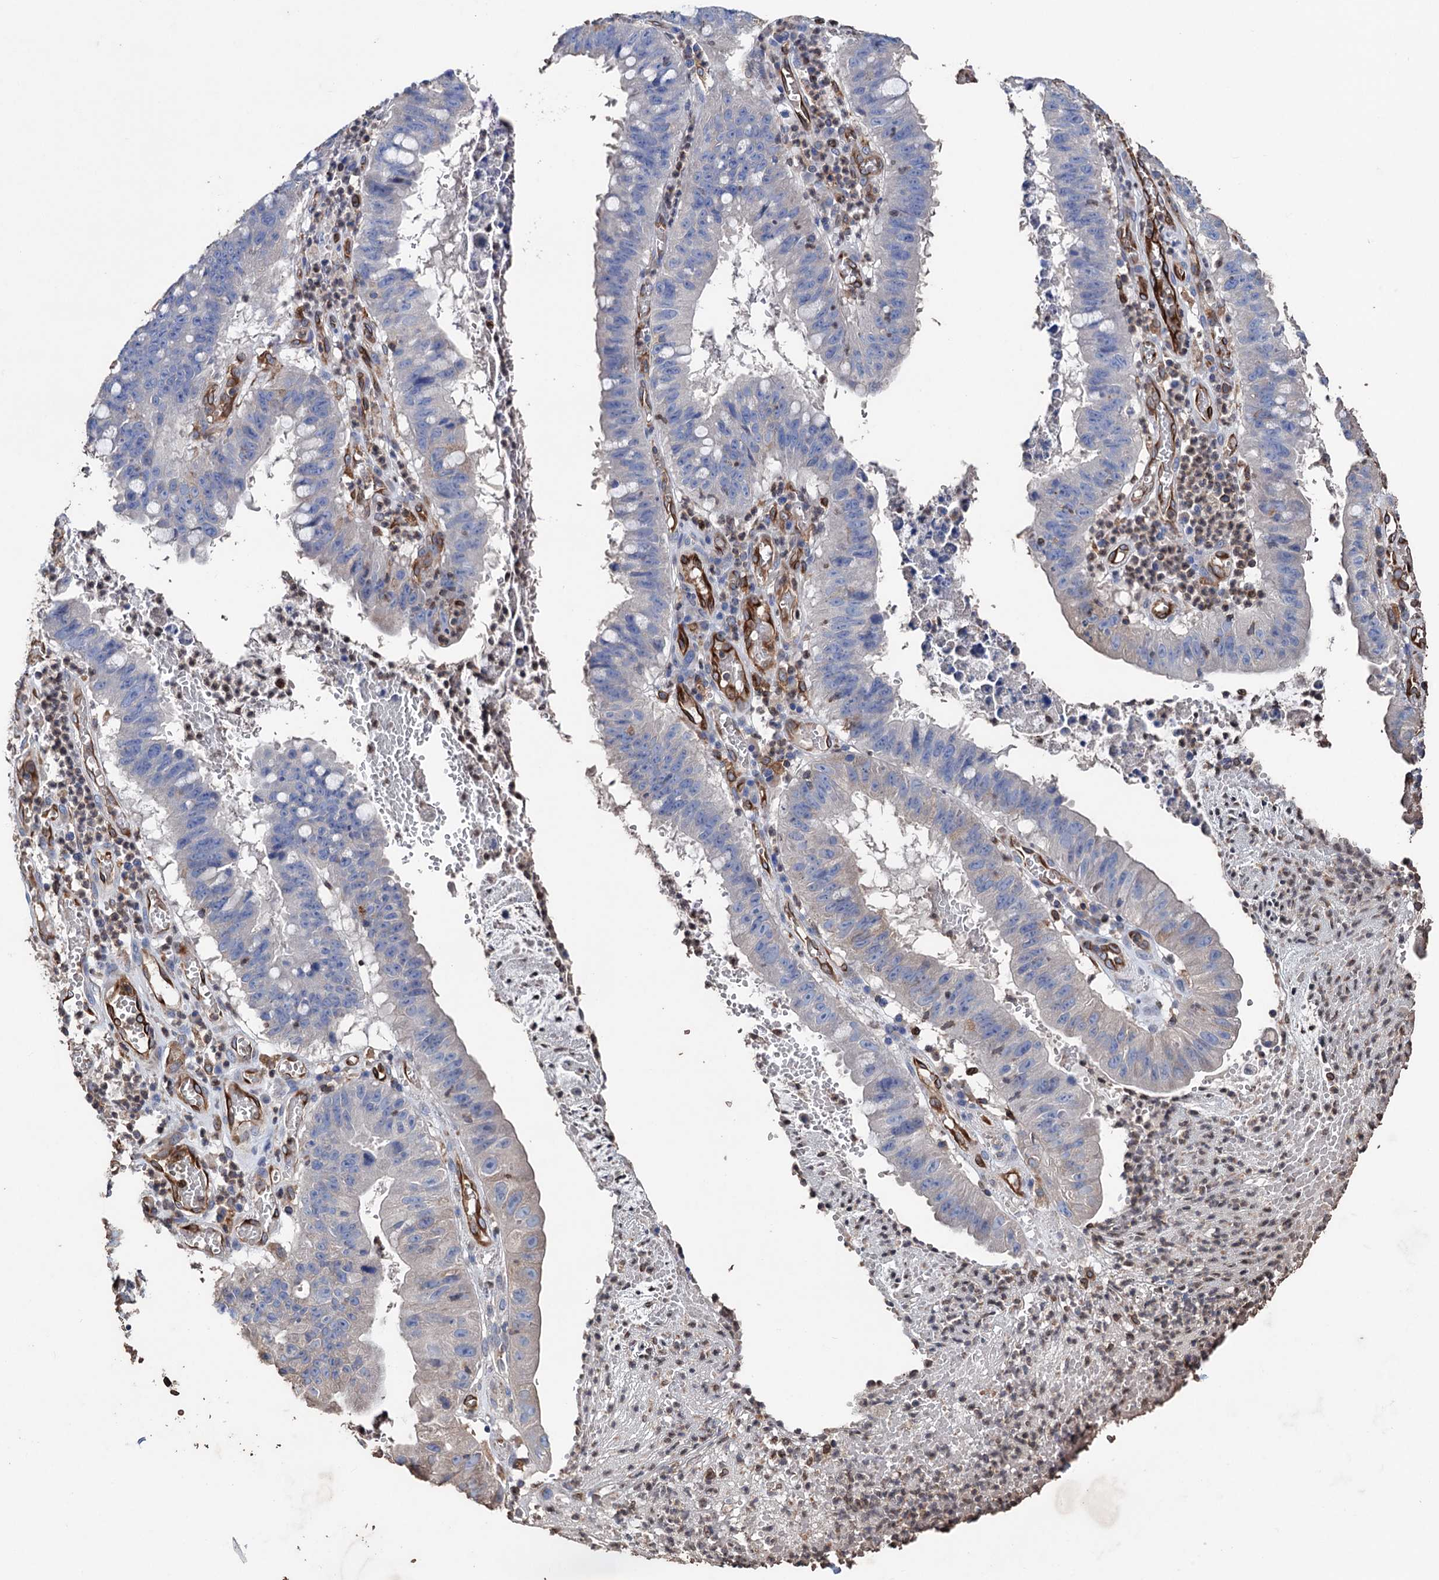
{"staining": {"intensity": "negative", "quantity": "none", "location": "none"}, "tissue": "stomach cancer", "cell_type": "Tumor cells", "image_type": "cancer", "snomed": [{"axis": "morphology", "description": "Adenocarcinoma, NOS"}, {"axis": "topography", "description": "Stomach"}], "caption": "The micrograph shows no staining of tumor cells in adenocarcinoma (stomach).", "gene": "STING1", "patient": {"sex": "male", "age": 59}}